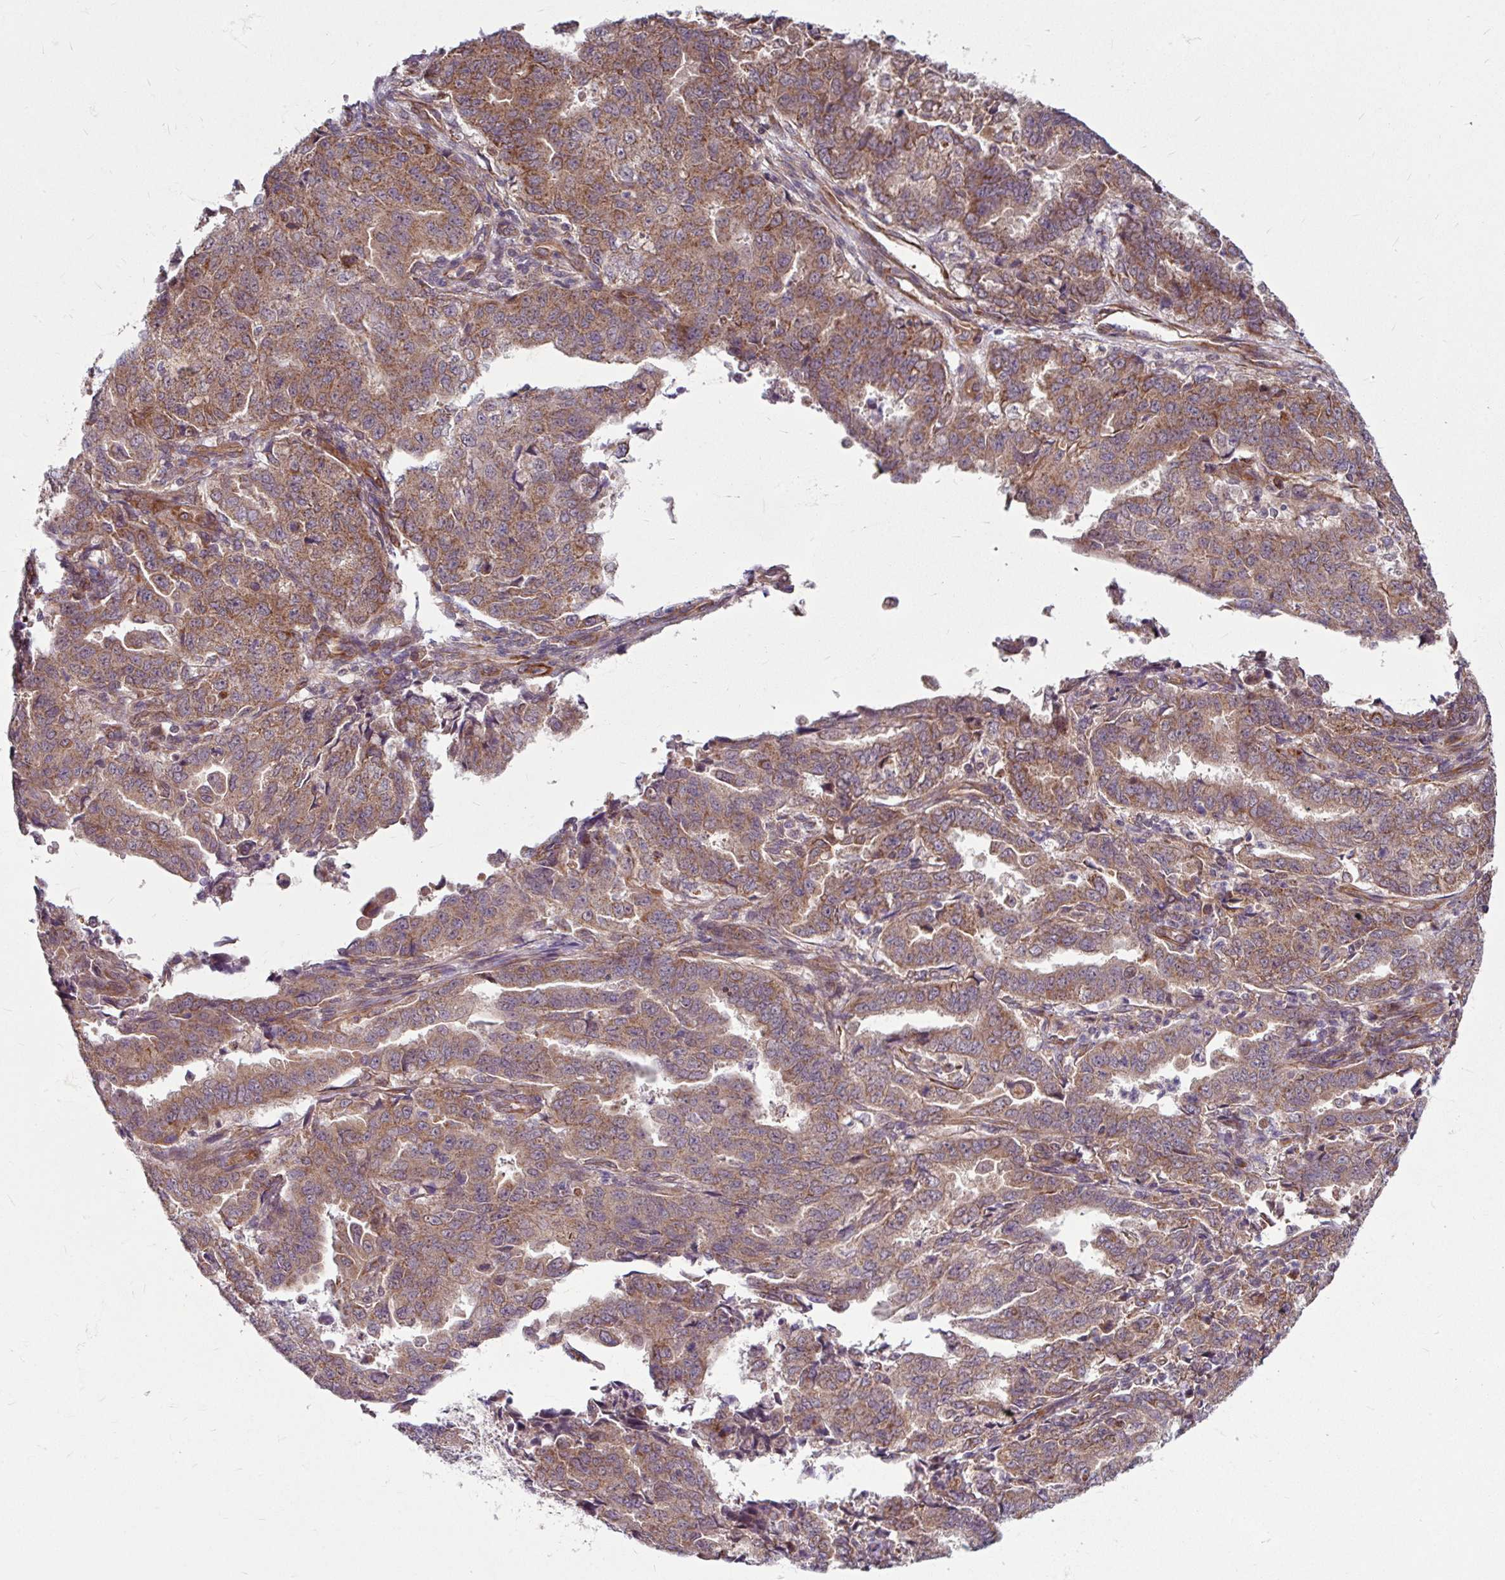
{"staining": {"intensity": "moderate", "quantity": ">75%", "location": "cytoplasmic/membranous"}, "tissue": "endometrial cancer", "cell_type": "Tumor cells", "image_type": "cancer", "snomed": [{"axis": "morphology", "description": "Adenocarcinoma, NOS"}, {"axis": "topography", "description": "Endometrium"}], "caption": "Human endometrial cancer (adenocarcinoma) stained with a protein marker shows moderate staining in tumor cells.", "gene": "DAAM2", "patient": {"sex": "female", "age": 50}}